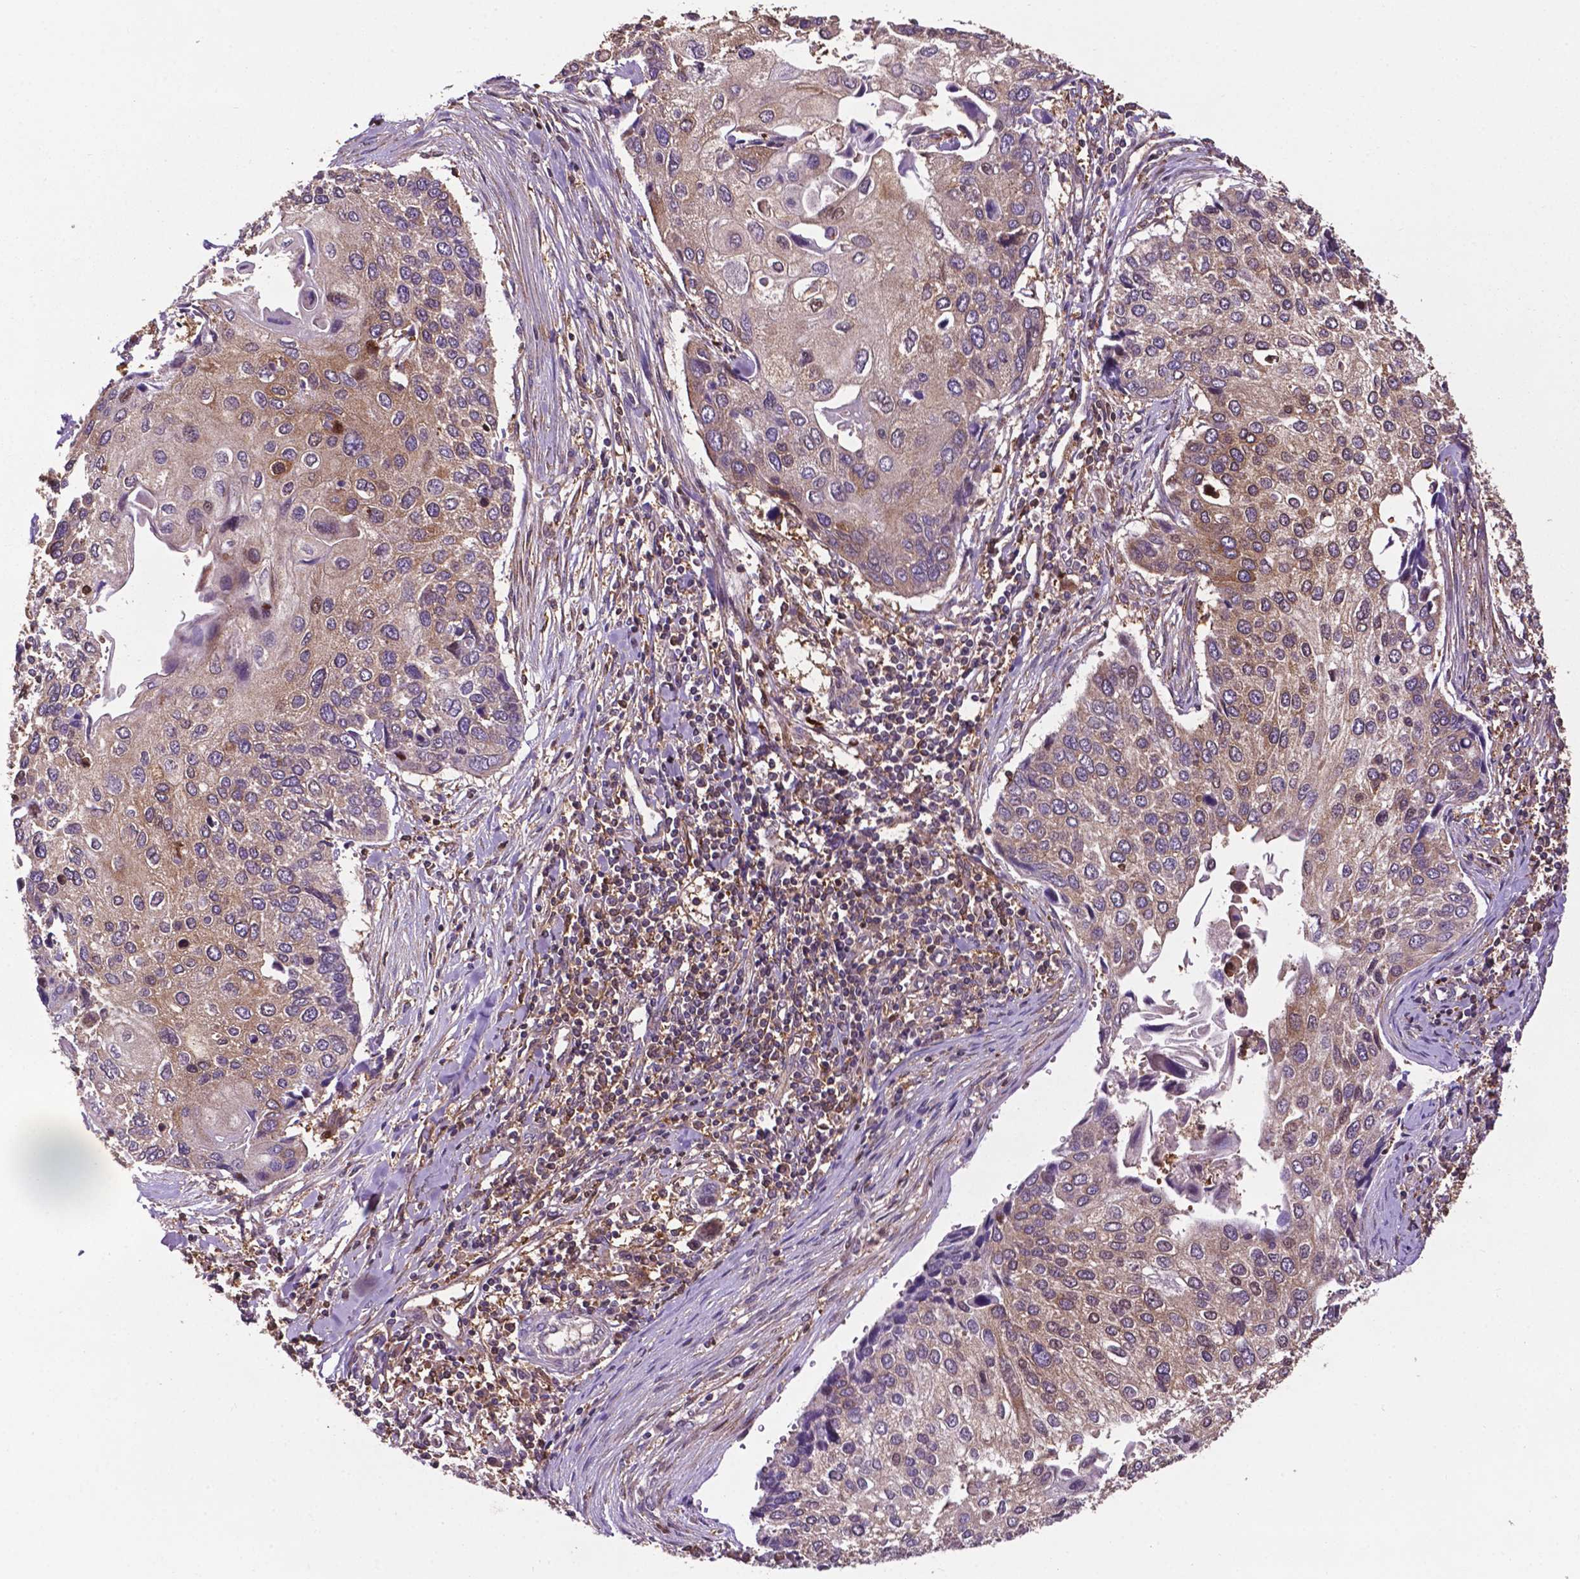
{"staining": {"intensity": "weak", "quantity": ">75%", "location": "cytoplasmic/membranous"}, "tissue": "lung cancer", "cell_type": "Tumor cells", "image_type": "cancer", "snomed": [{"axis": "morphology", "description": "Squamous cell carcinoma, NOS"}, {"axis": "morphology", "description": "Squamous cell carcinoma, metastatic, NOS"}, {"axis": "topography", "description": "Lung"}], "caption": "A low amount of weak cytoplasmic/membranous positivity is appreciated in about >75% of tumor cells in lung squamous cell carcinoma tissue. The staining was performed using DAB (3,3'-diaminobenzidine), with brown indicating positive protein expression. Nuclei are stained blue with hematoxylin.", "gene": "SMAD3", "patient": {"sex": "male", "age": 63}}